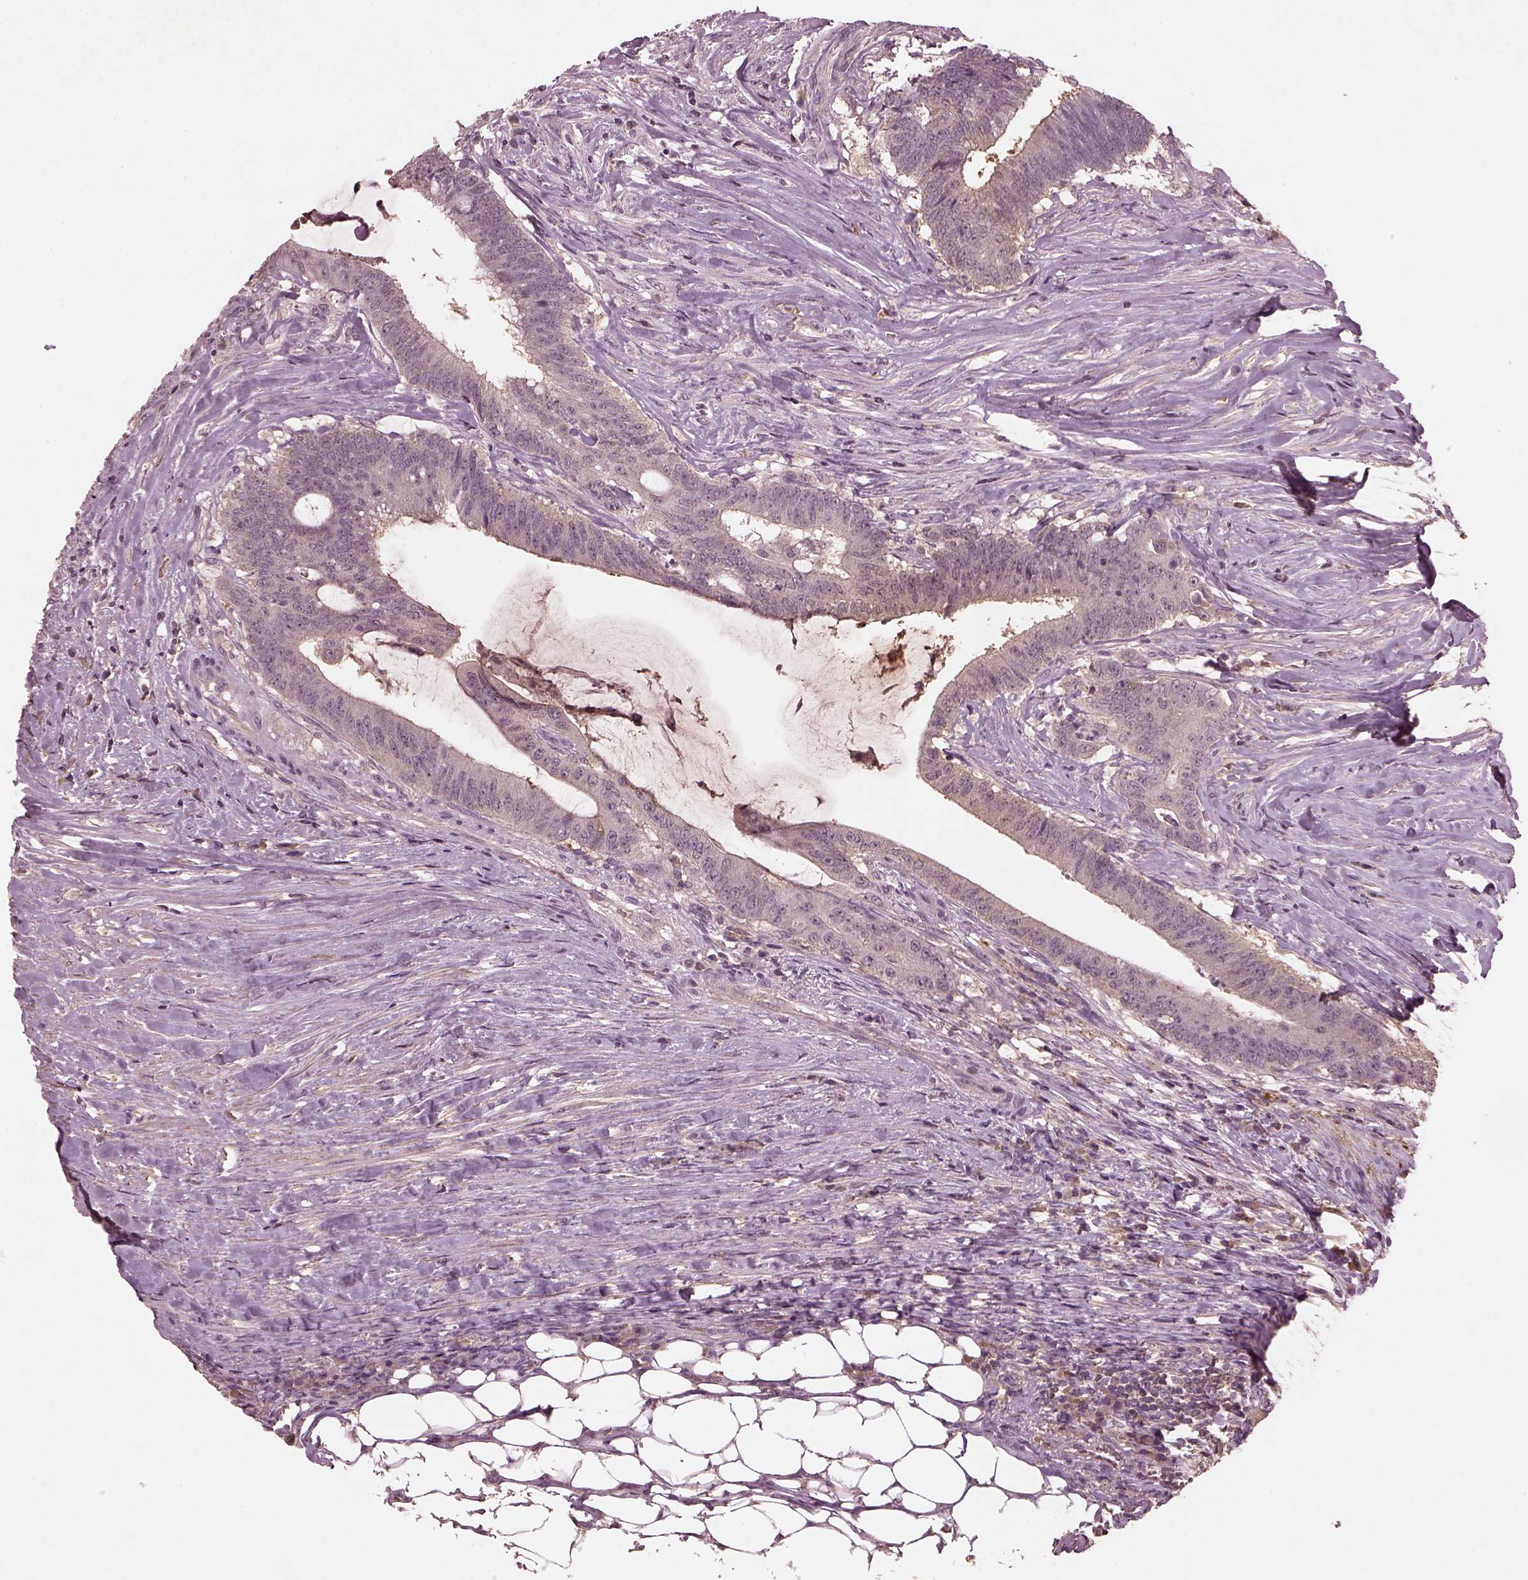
{"staining": {"intensity": "negative", "quantity": "none", "location": "none"}, "tissue": "colorectal cancer", "cell_type": "Tumor cells", "image_type": "cancer", "snomed": [{"axis": "morphology", "description": "Adenocarcinoma, NOS"}, {"axis": "topography", "description": "Colon"}], "caption": "Immunohistochemical staining of colorectal adenocarcinoma reveals no significant positivity in tumor cells.", "gene": "FRRS1L", "patient": {"sex": "female", "age": 43}}